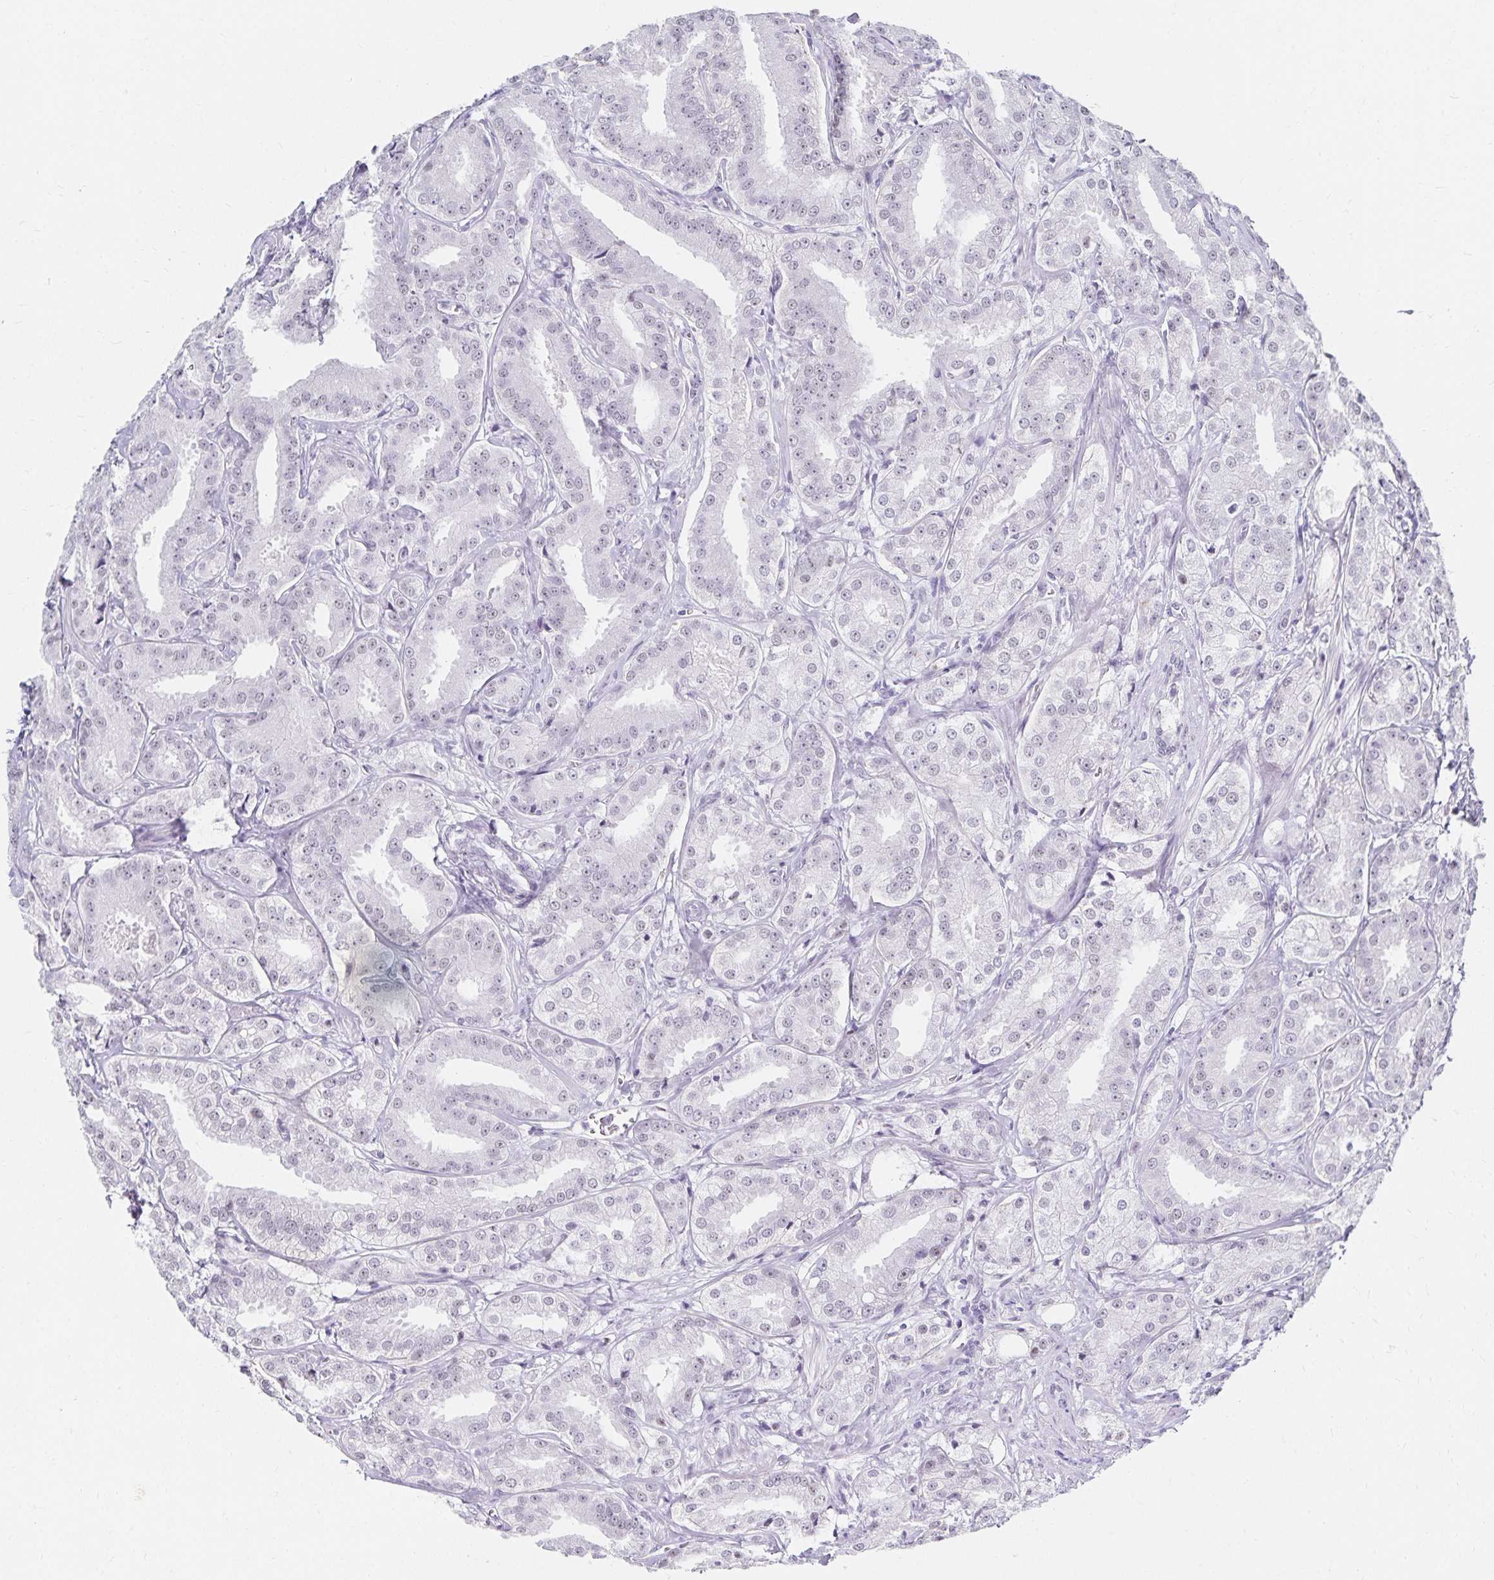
{"staining": {"intensity": "negative", "quantity": "none", "location": "none"}, "tissue": "prostate cancer", "cell_type": "Tumor cells", "image_type": "cancer", "snomed": [{"axis": "morphology", "description": "Adenocarcinoma, High grade"}, {"axis": "topography", "description": "Prostate"}], "caption": "A high-resolution micrograph shows immunohistochemistry (IHC) staining of prostate cancer, which reveals no significant positivity in tumor cells.", "gene": "C20orf85", "patient": {"sex": "male", "age": 64}}